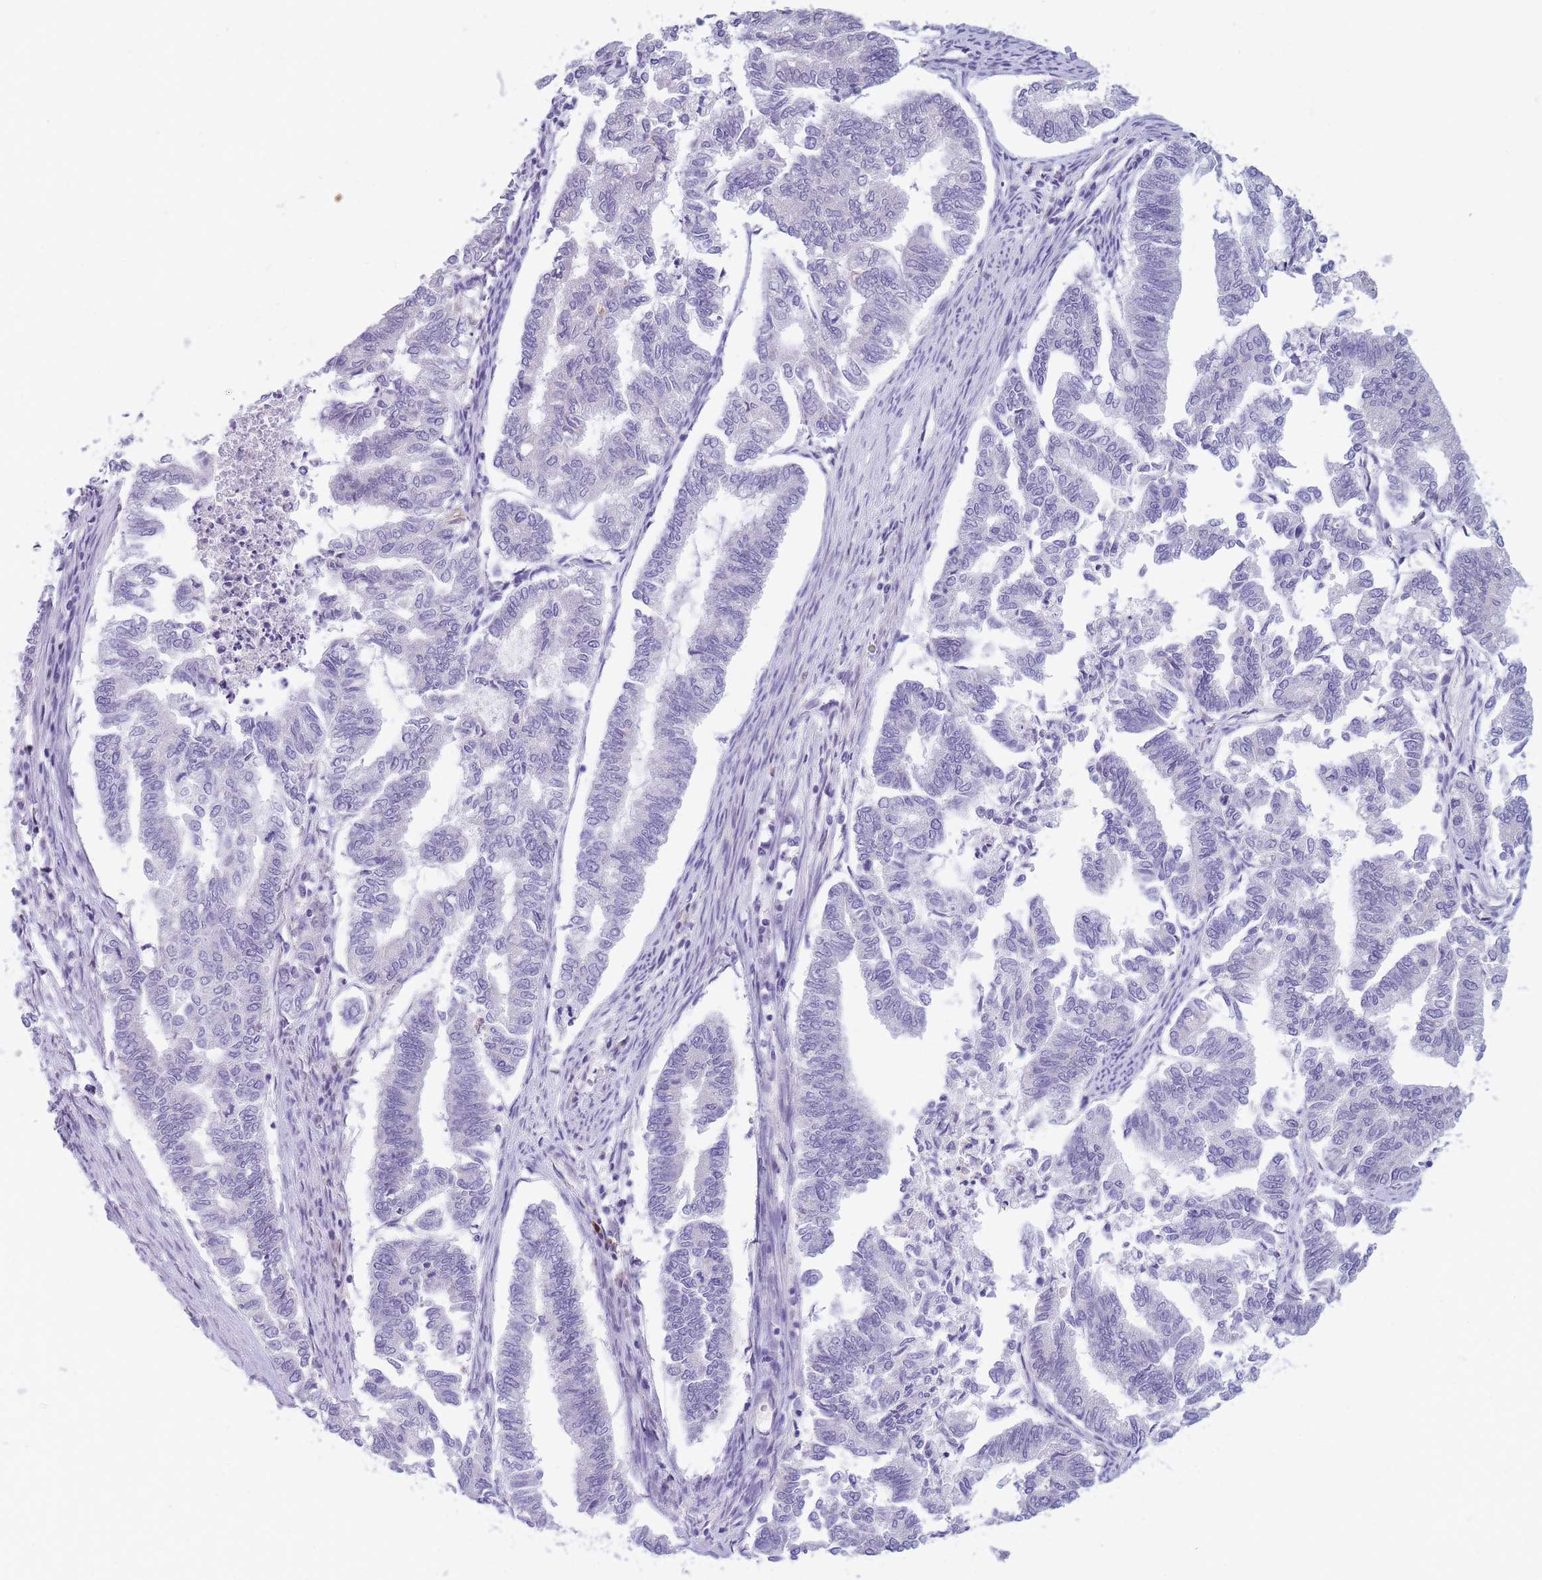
{"staining": {"intensity": "negative", "quantity": "none", "location": "none"}, "tissue": "endometrial cancer", "cell_type": "Tumor cells", "image_type": "cancer", "snomed": [{"axis": "morphology", "description": "Adenocarcinoma, NOS"}, {"axis": "topography", "description": "Endometrium"}], "caption": "Protein analysis of adenocarcinoma (endometrial) exhibits no significant expression in tumor cells.", "gene": "DDX49", "patient": {"sex": "female", "age": 79}}